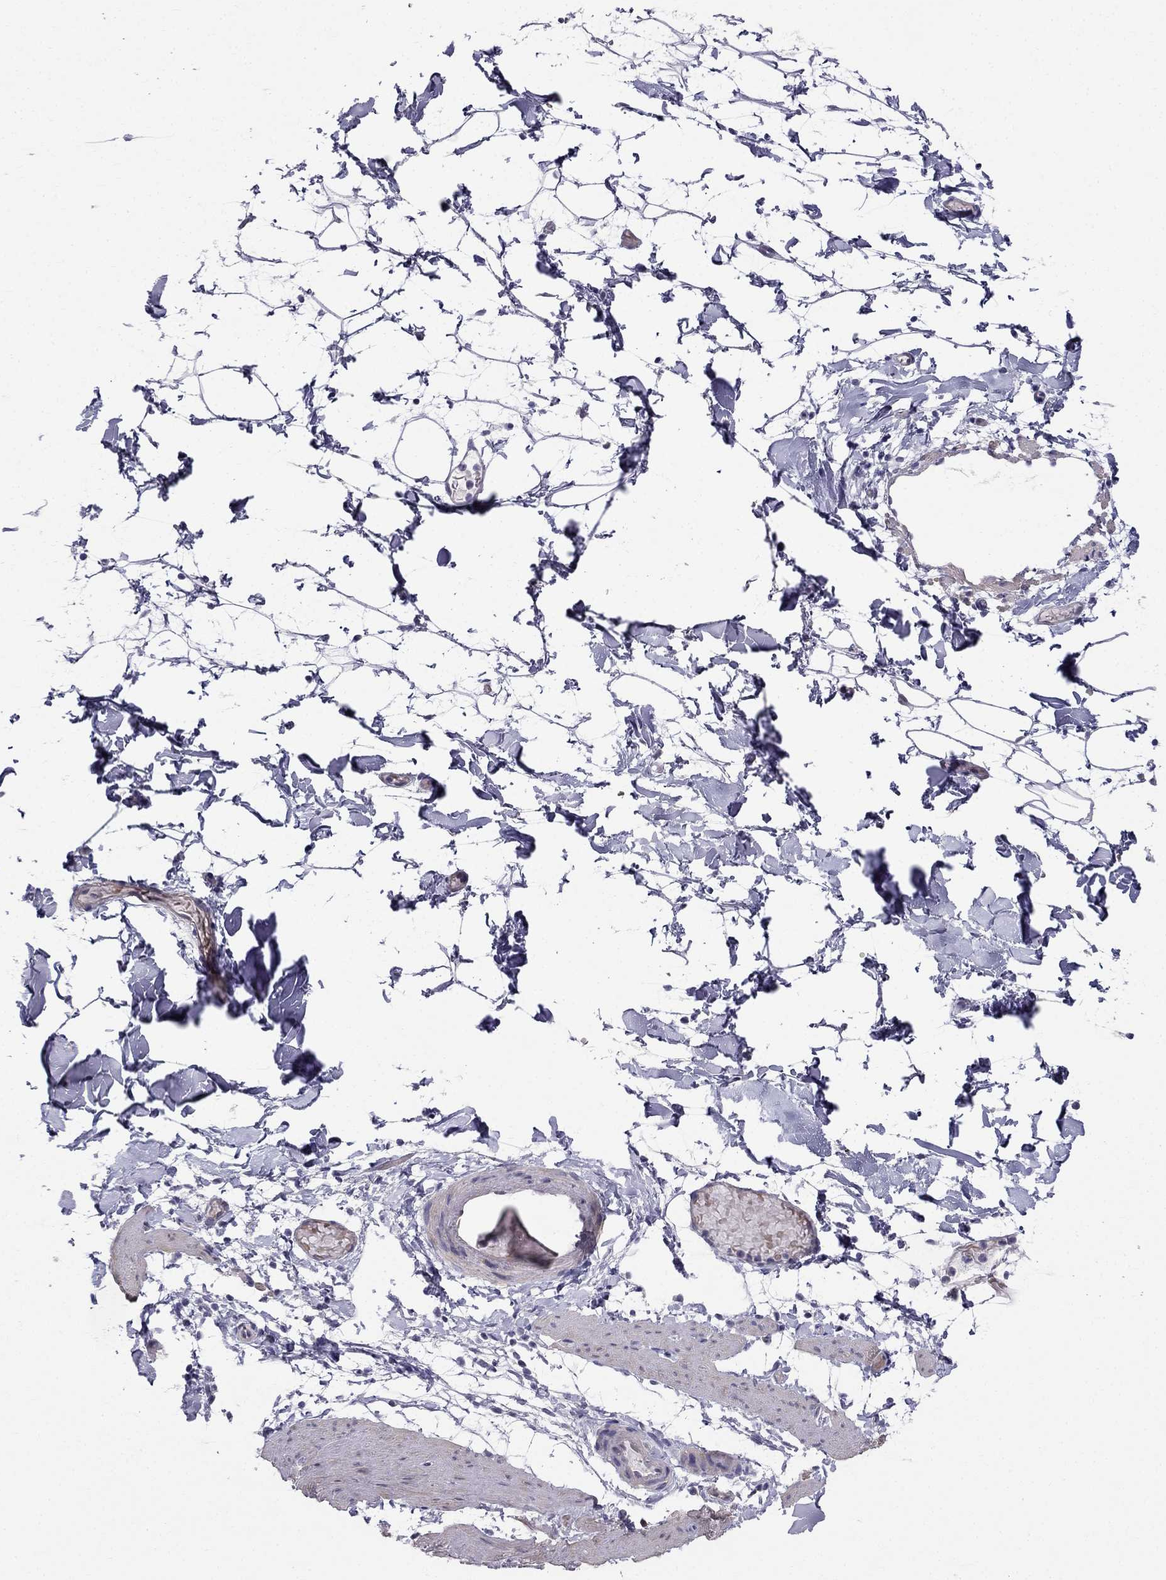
{"staining": {"intensity": "negative", "quantity": "none", "location": "none"}, "tissue": "adipose tissue", "cell_type": "Adipocytes", "image_type": "normal", "snomed": [{"axis": "morphology", "description": "Normal tissue, NOS"}, {"axis": "topography", "description": "Gallbladder"}, {"axis": "topography", "description": "Peripheral nerve tissue"}], "caption": "Immunohistochemistry (IHC) histopathology image of unremarkable human adipose tissue stained for a protein (brown), which demonstrates no positivity in adipocytes.", "gene": "BAG5", "patient": {"sex": "female", "age": 45}}